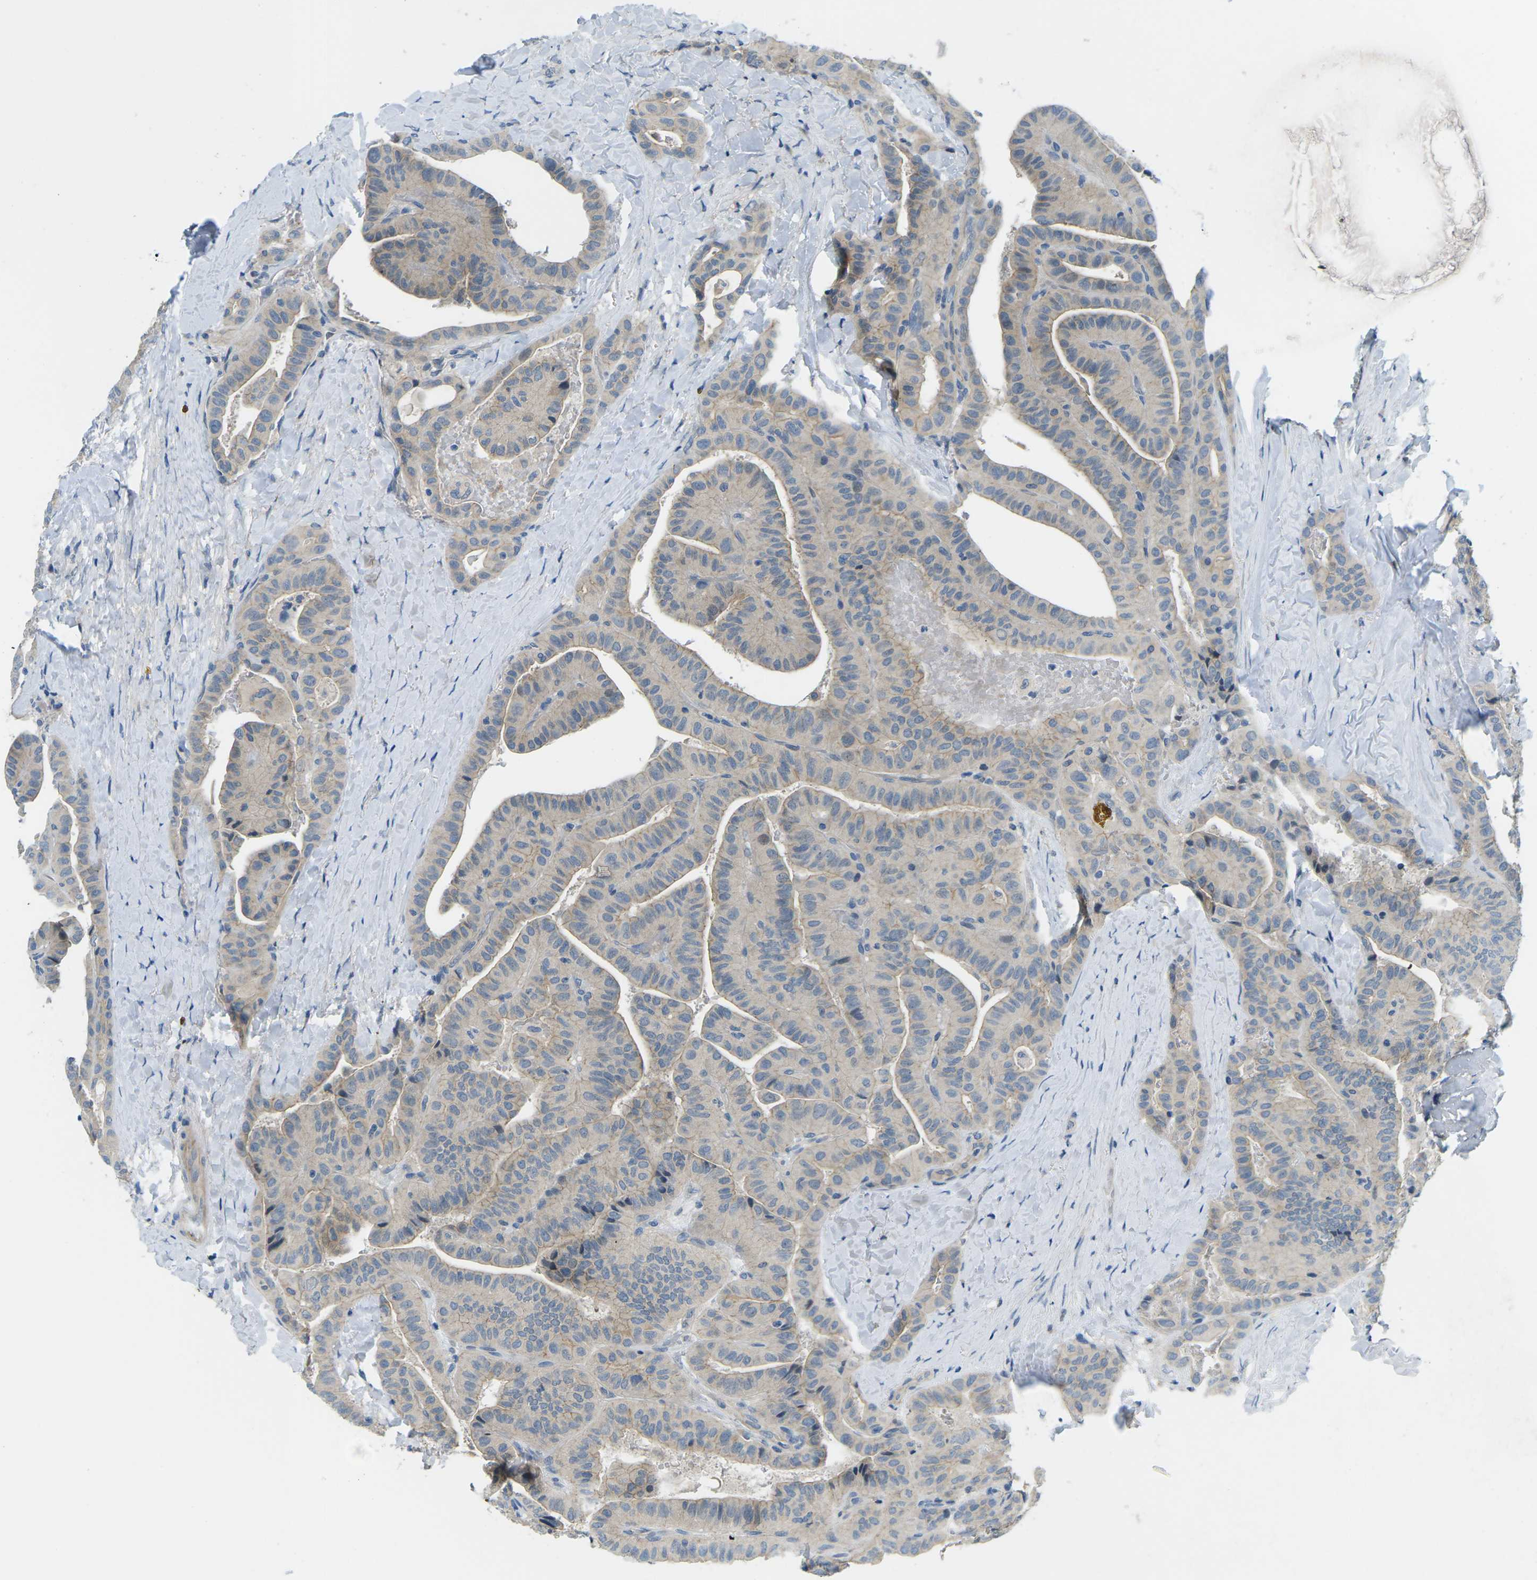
{"staining": {"intensity": "weak", "quantity": "<25%", "location": "cytoplasmic/membranous"}, "tissue": "thyroid cancer", "cell_type": "Tumor cells", "image_type": "cancer", "snomed": [{"axis": "morphology", "description": "Papillary adenocarcinoma, NOS"}, {"axis": "topography", "description": "Thyroid gland"}], "caption": "Immunohistochemistry (IHC) histopathology image of neoplastic tissue: thyroid cancer stained with DAB (3,3'-diaminobenzidine) shows no significant protein staining in tumor cells. Nuclei are stained in blue.", "gene": "CTNND1", "patient": {"sex": "male", "age": 77}}